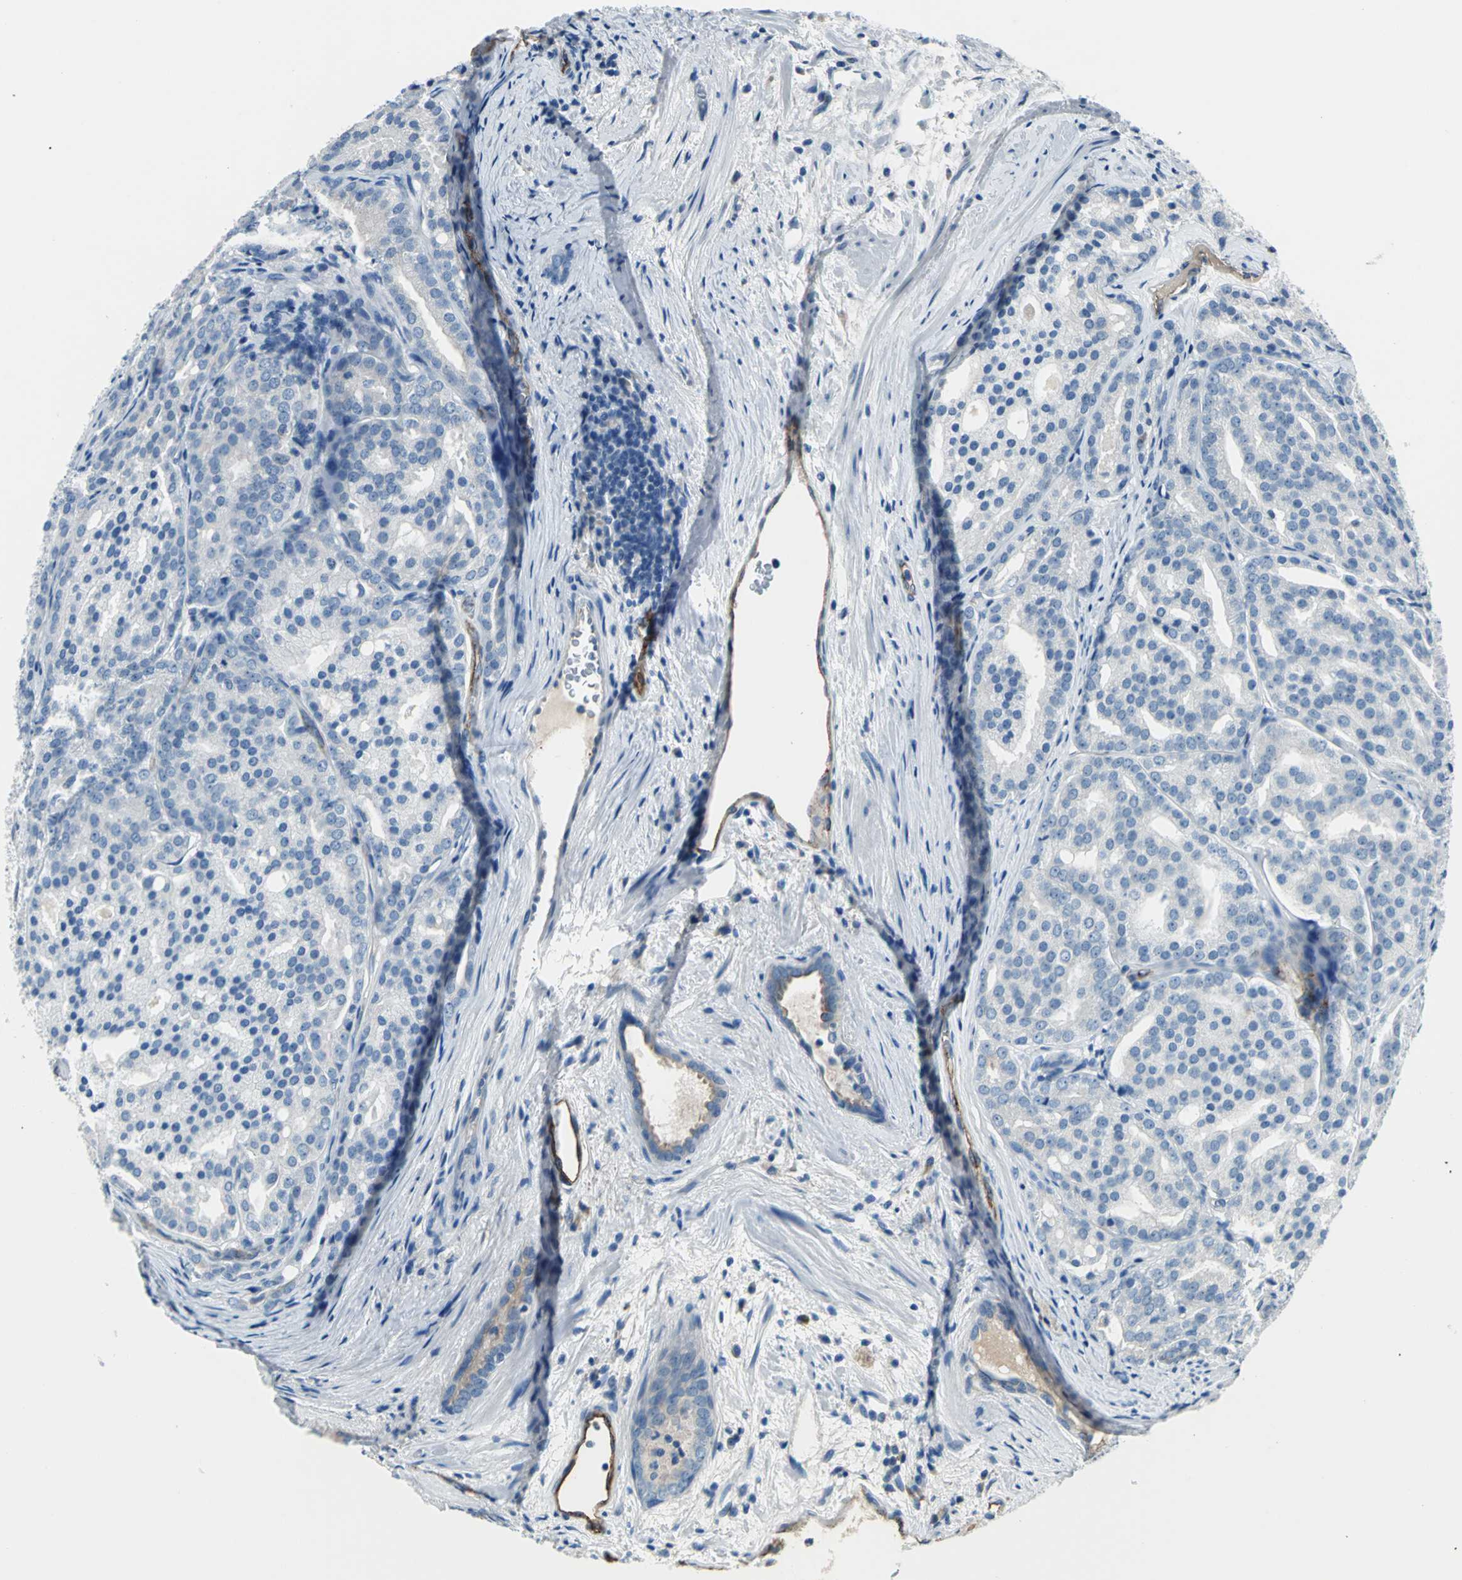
{"staining": {"intensity": "negative", "quantity": "none", "location": "none"}, "tissue": "prostate cancer", "cell_type": "Tumor cells", "image_type": "cancer", "snomed": [{"axis": "morphology", "description": "Adenocarcinoma, High grade"}, {"axis": "topography", "description": "Prostate"}], "caption": "The image reveals no staining of tumor cells in adenocarcinoma (high-grade) (prostate).", "gene": "SELP", "patient": {"sex": "male", "age": 64}}